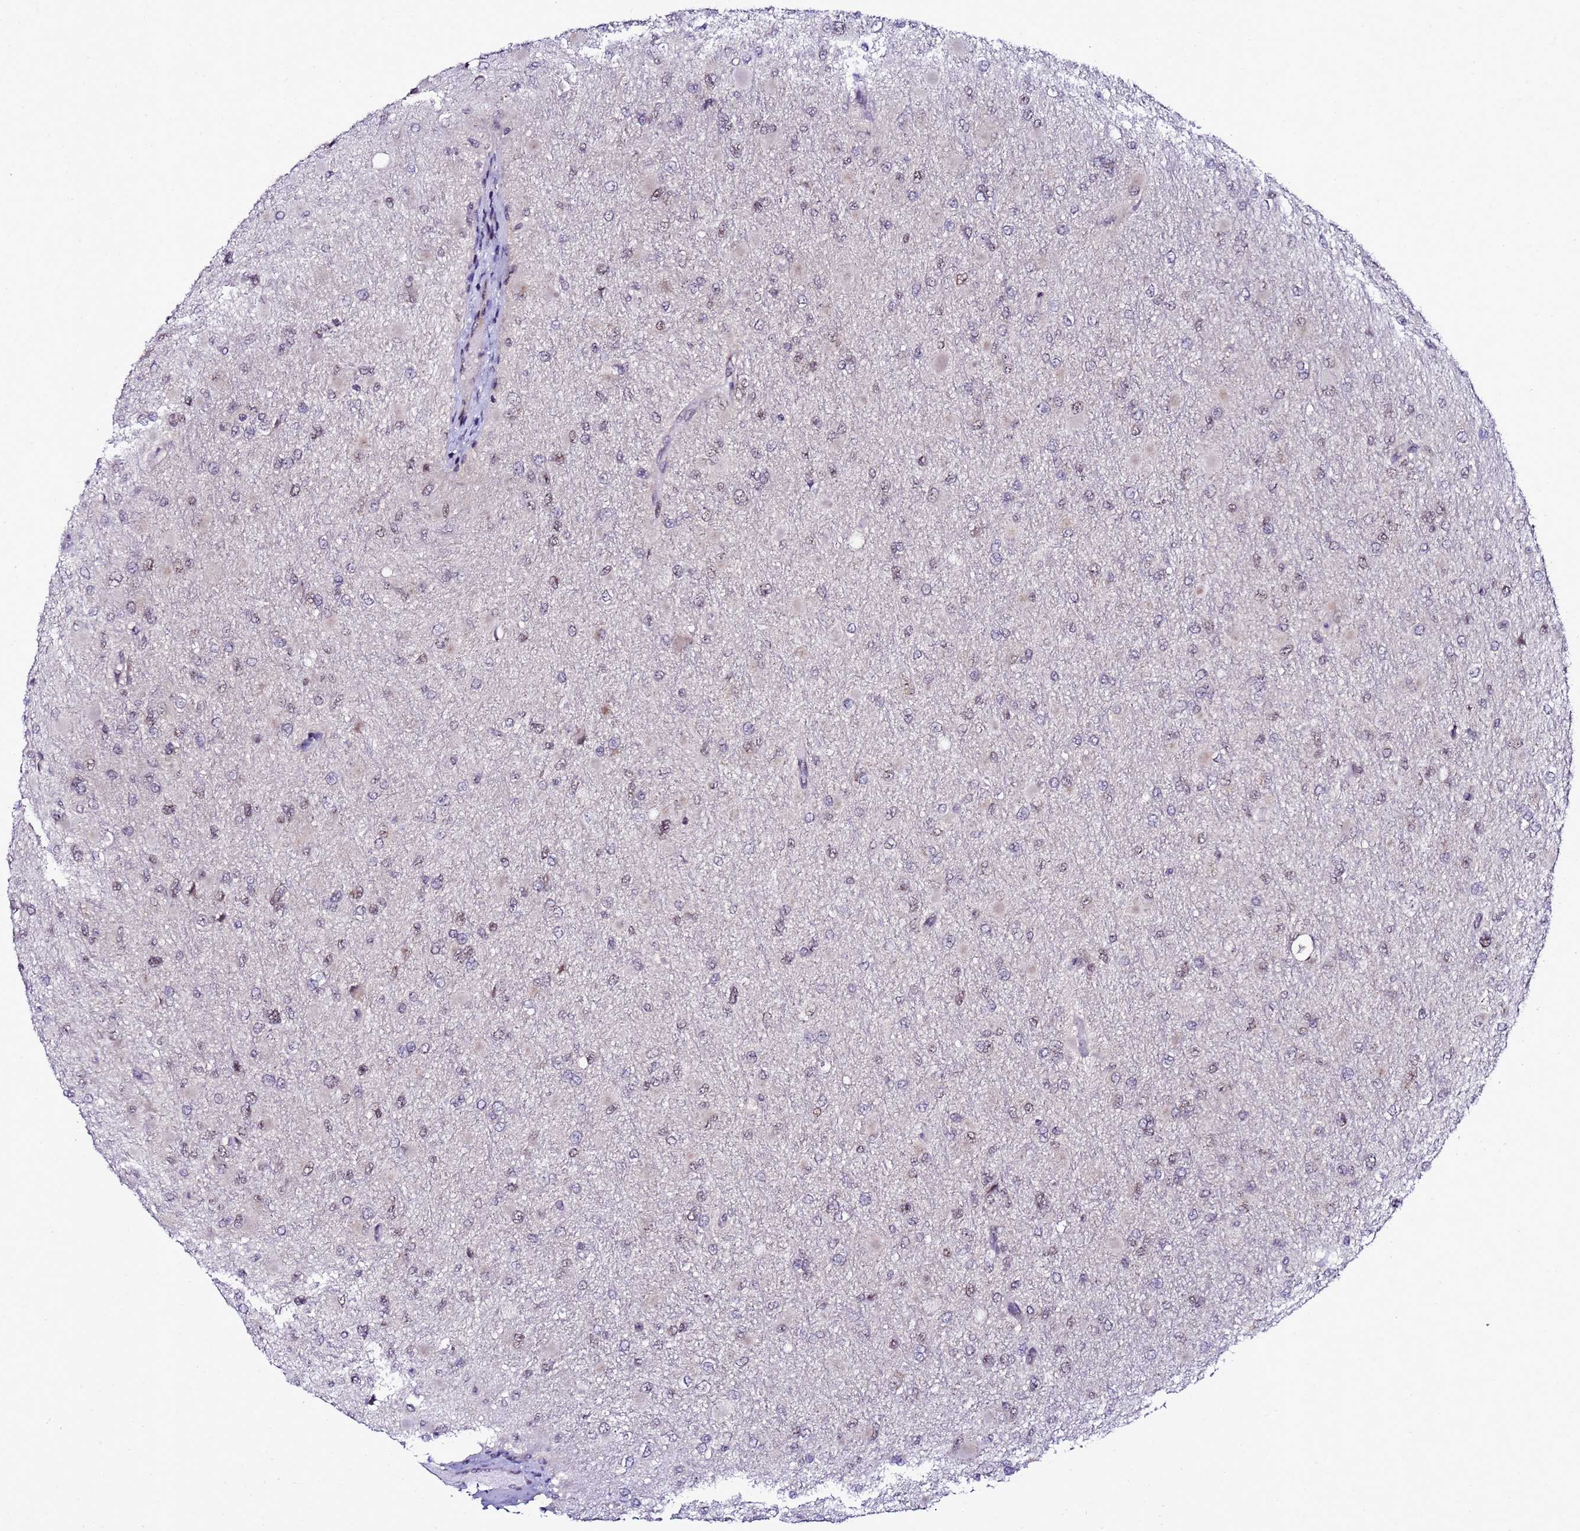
{"staining": {"intensity": "weak", "quantity": "25%-75%", "location": "nuclear"}, "tissue": "glioma", "cell_type": "Tumor cells", "image_type": "cancer", "snomed": [{"axis": "morphology", "description": "Glioma, malignant, High grade"}, {"axis": "topography", "description": "Cerebral cortex"}], "caption": "Approximately 25%-75% of tumor cells in human glioma show weak nuclear protein staining as visualized by brown immunohistochemical staining.", "gene": "C19orf47", "patient": {"sex": "female", "age": 36}}